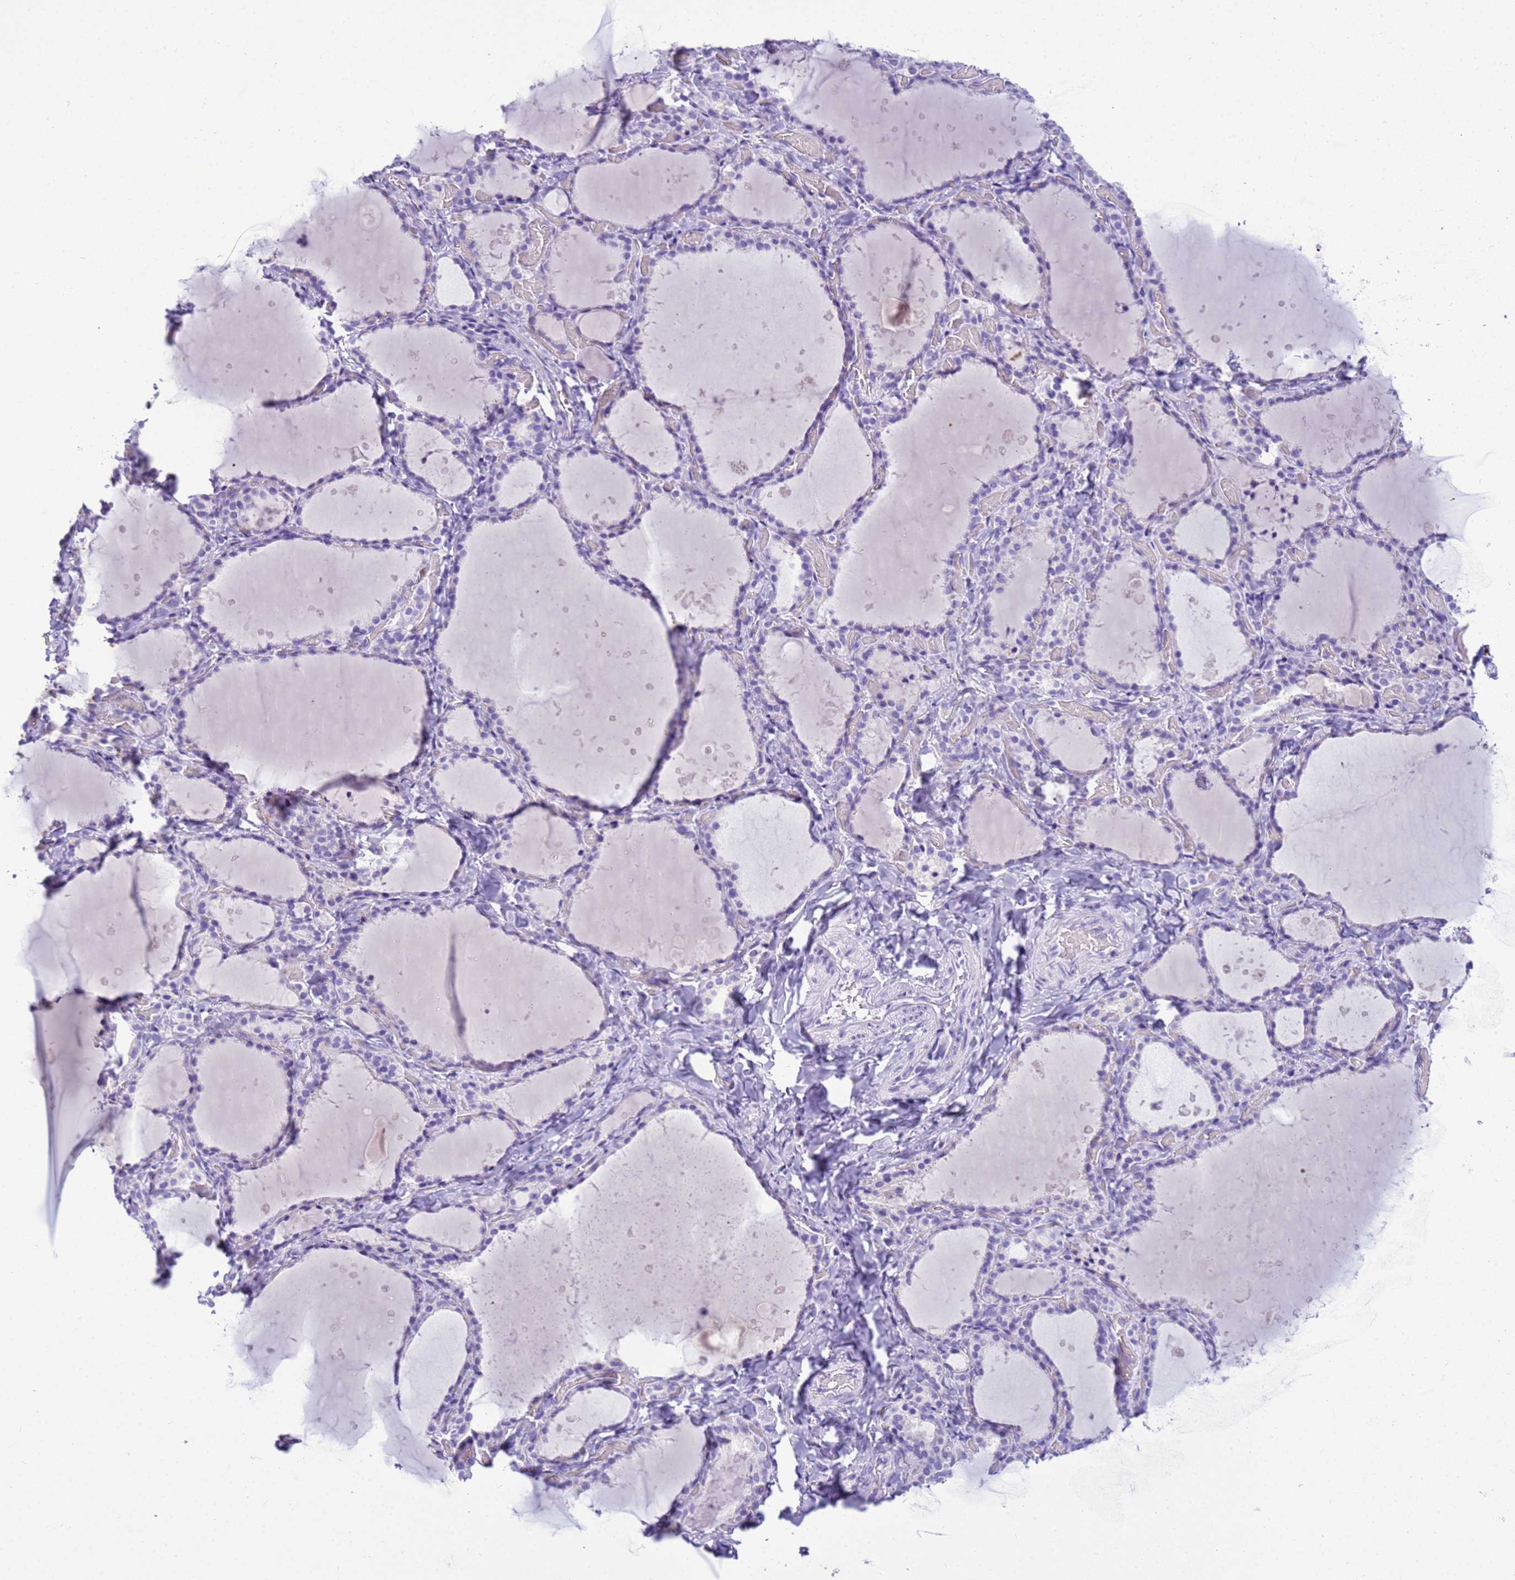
{"staining": {"intensity": "negative", "quantity": "none", "location": "none"}, "tissue": "thyroid gland", "cell_type": "Glandular cells", "image_type": "normal", "snomed": [{"axis": "morphology", "description": "Normal tissue, NOS"}, {"axis": "topography", "description": "Thyroid gland"}], "caption": "Immunohistochemistry histopathology image of benign thyroid gland: human thyroid gland stained with DAB (3,3'-diaminobenzidine) demonstrates no significant protein staining in glandular cells.", "gene": "STATH", "patient": {"sex": "female", "age": 44}}